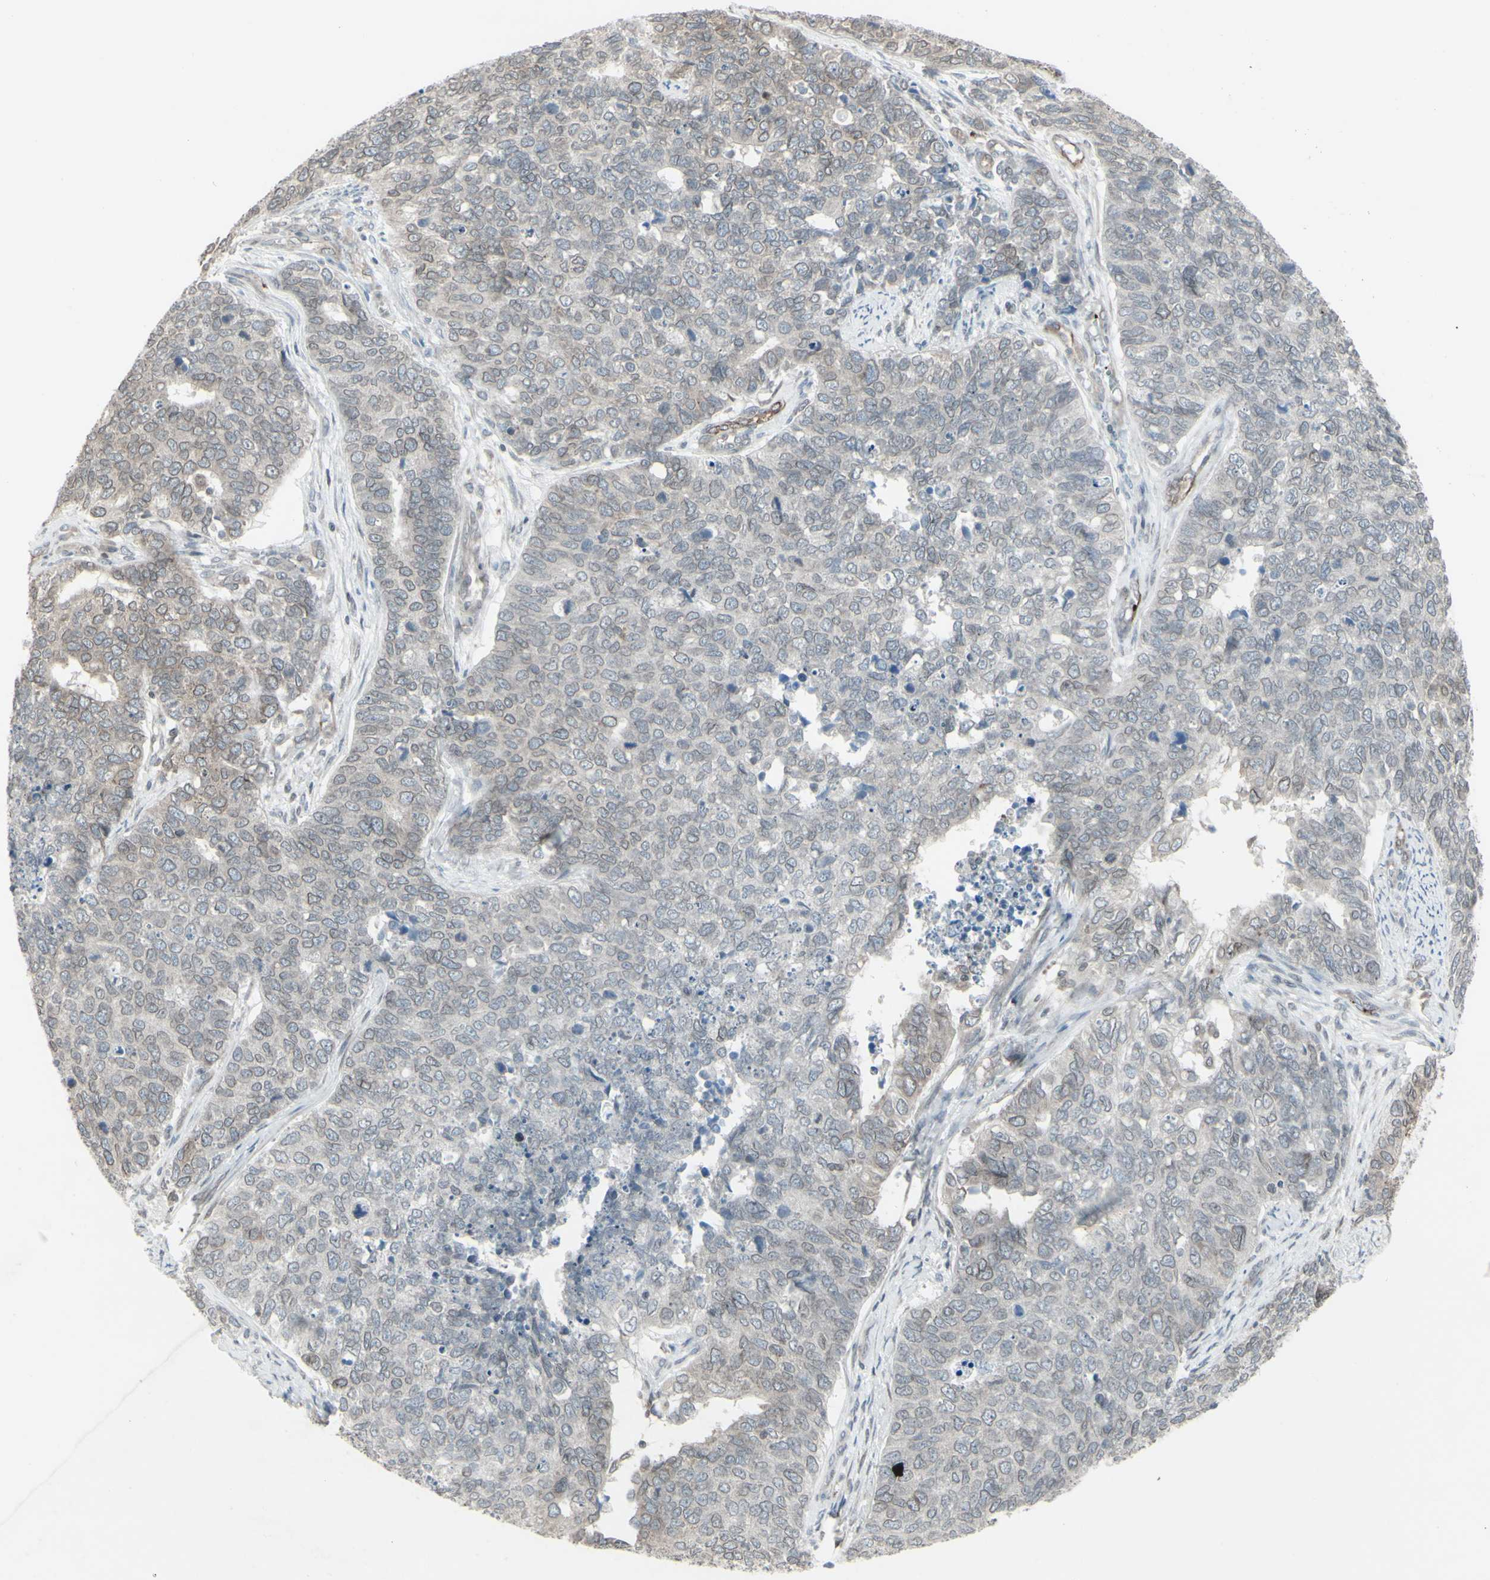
{"staining": {"intensity": "weak", "quantity": "<25%", "location": "cytoplasmic/membranous,nuclear"}, "tissue": "cervical cancer", "cell_type": "Tumor cells", "image_type": "cancer", "snomed": [{"axis": "morphology", "description": "Squamous cell carcinoma, NOS"}, {"axis": "topography", "description": "Cervix"}], "caption": "Human cervical squamous cell carcinoma stained for a protein using IHC exhibits no expression in tumor cells.", "gene": "DTX3L", "patient": {"sex": "female", "age": 63}}